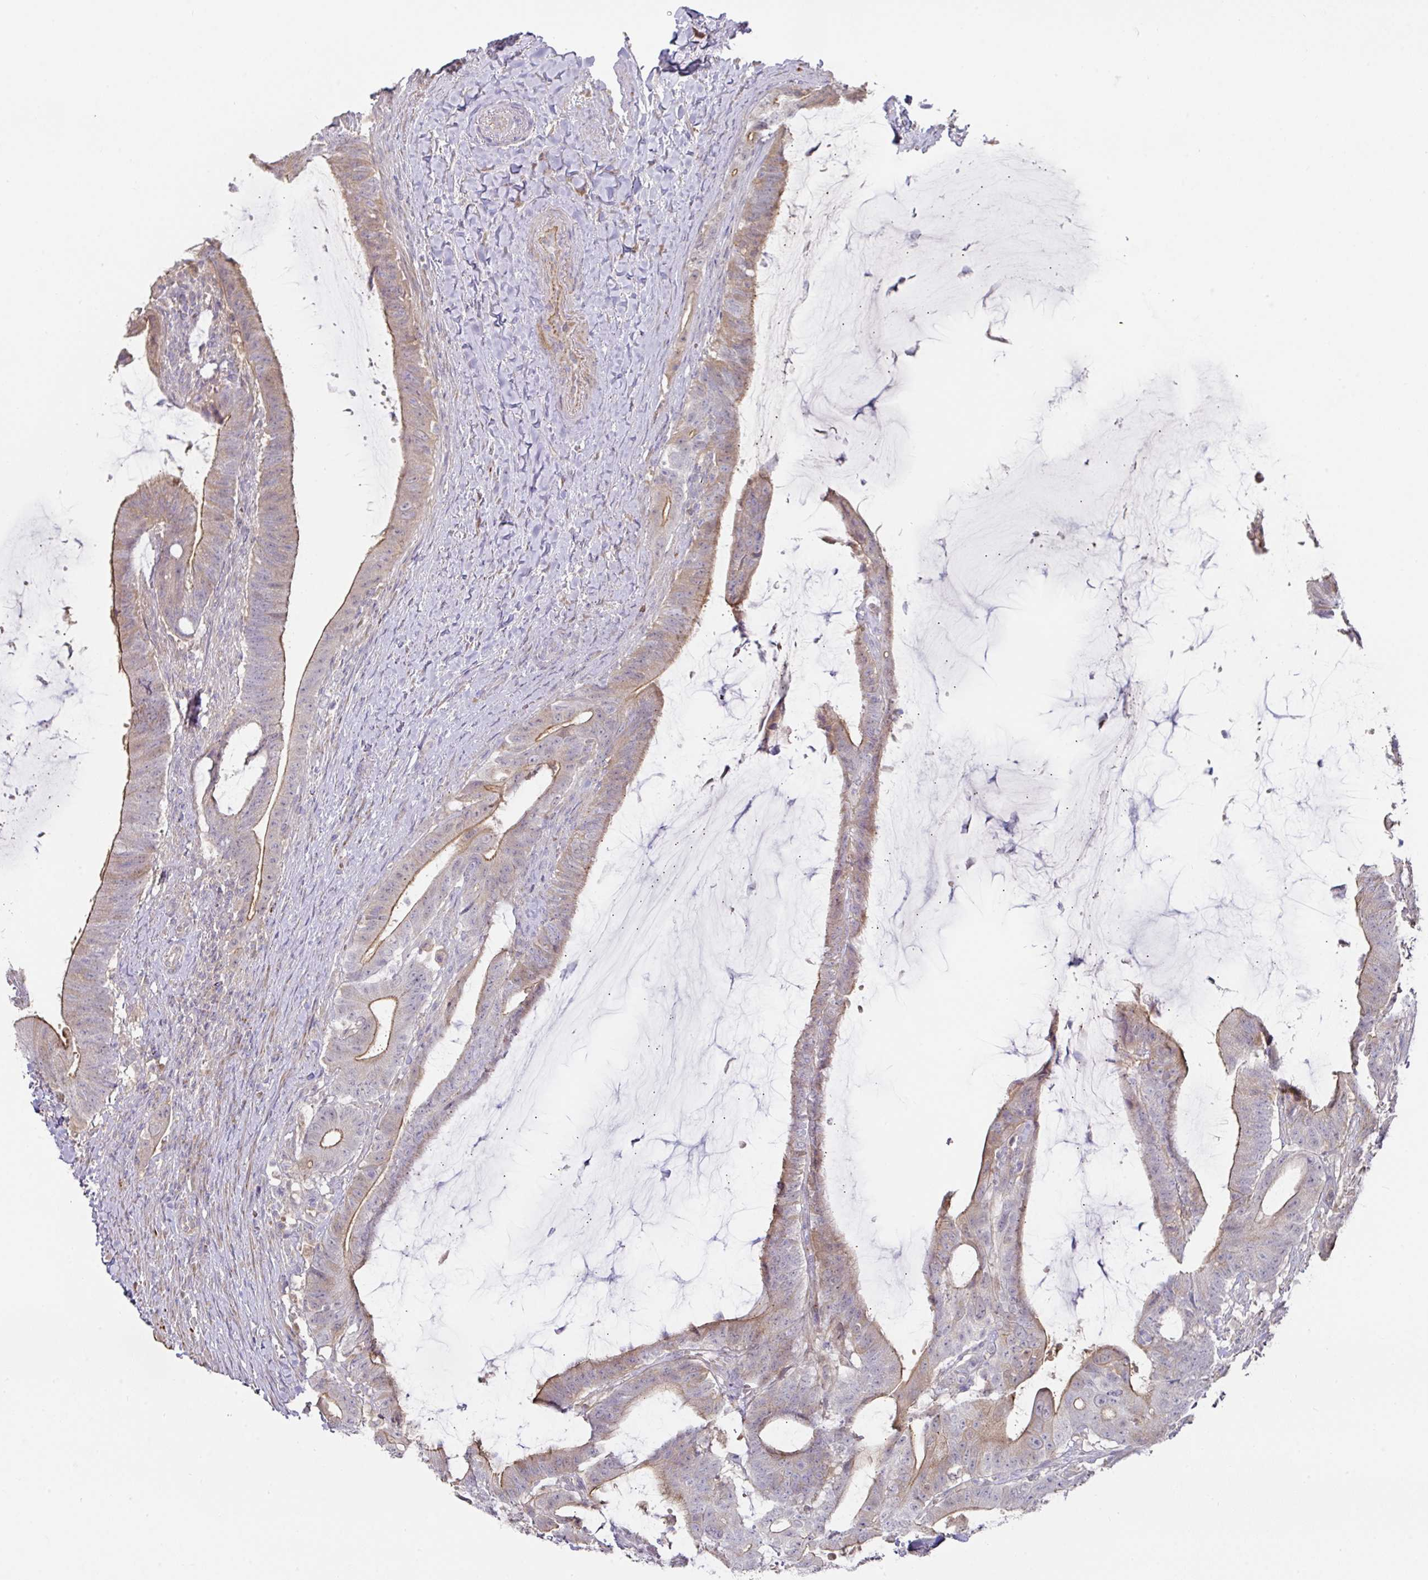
{"staining": {"intensity": "moderate", "quantity": "<25%", "location": "cytoplasmic/membranous"}, "tissue": "colorectal cancer", "cell_type": "Tumor cells", "image_type": "cancer", "snomed": [{"axis": "morphology", "description": "Adenocarcinoma, NOS"}, {"axis": "topography", "description": "Colon"}], "caption": "Adenocarcinoma (colorectal) tissue reveals moderate cytoplasmic/membranous staining in about <25% of tumor cells, visualized by immunohistochemistry.", "gene": "TARM1", "patient": {"sex": "female", "age": 43}}